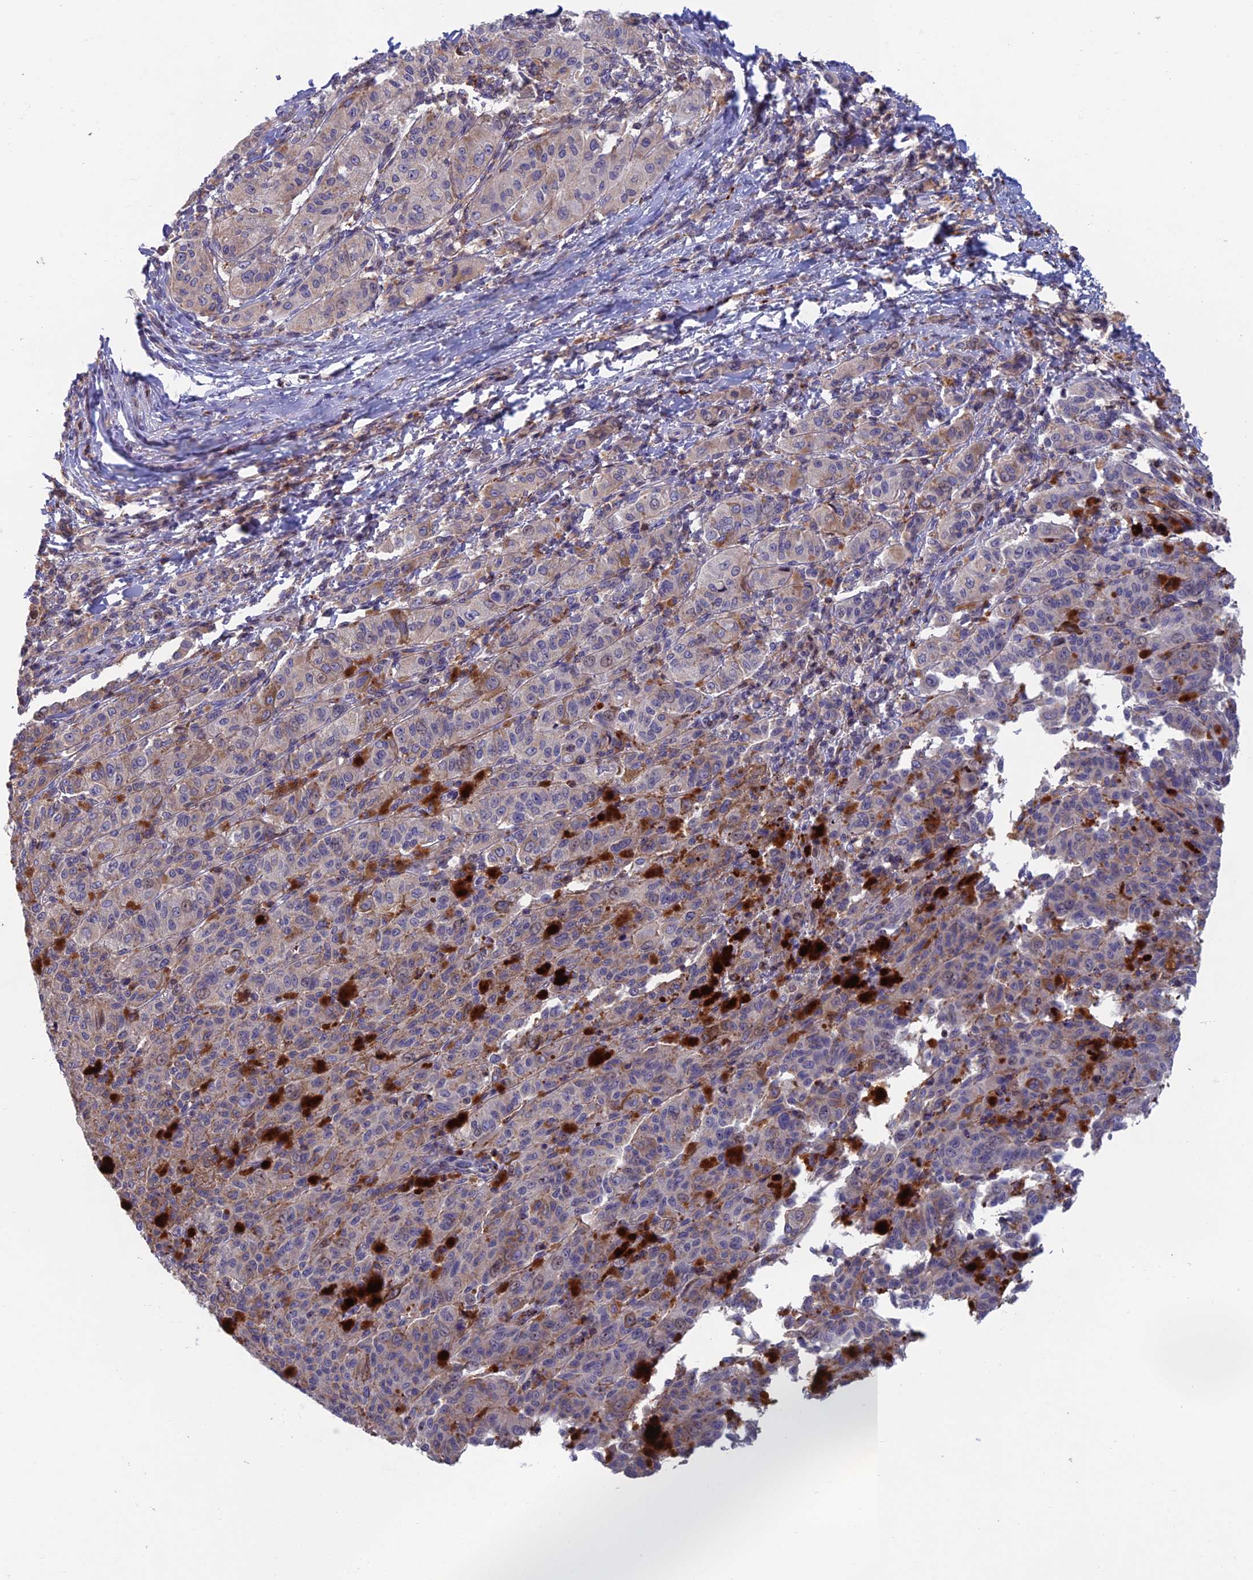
{"staining": {"intensity": "weak", "quantity": "<25%", "location": "cytoplasmic/membranous"}, "tissue": "melanoma", "cell_type": "Tumor cells", "image_type": "cancer", "snomed": [{"axis": "morphology", "description": "Malignant melanoma, NOS"}, {"axis": "topography", "description": "Skin"}], "caption": "Malignant melanoma stained for a protein using IHC displays no staining tumor cells.", "gene": "C15orf62", "patient": {"sex": "female", "age": 52}}